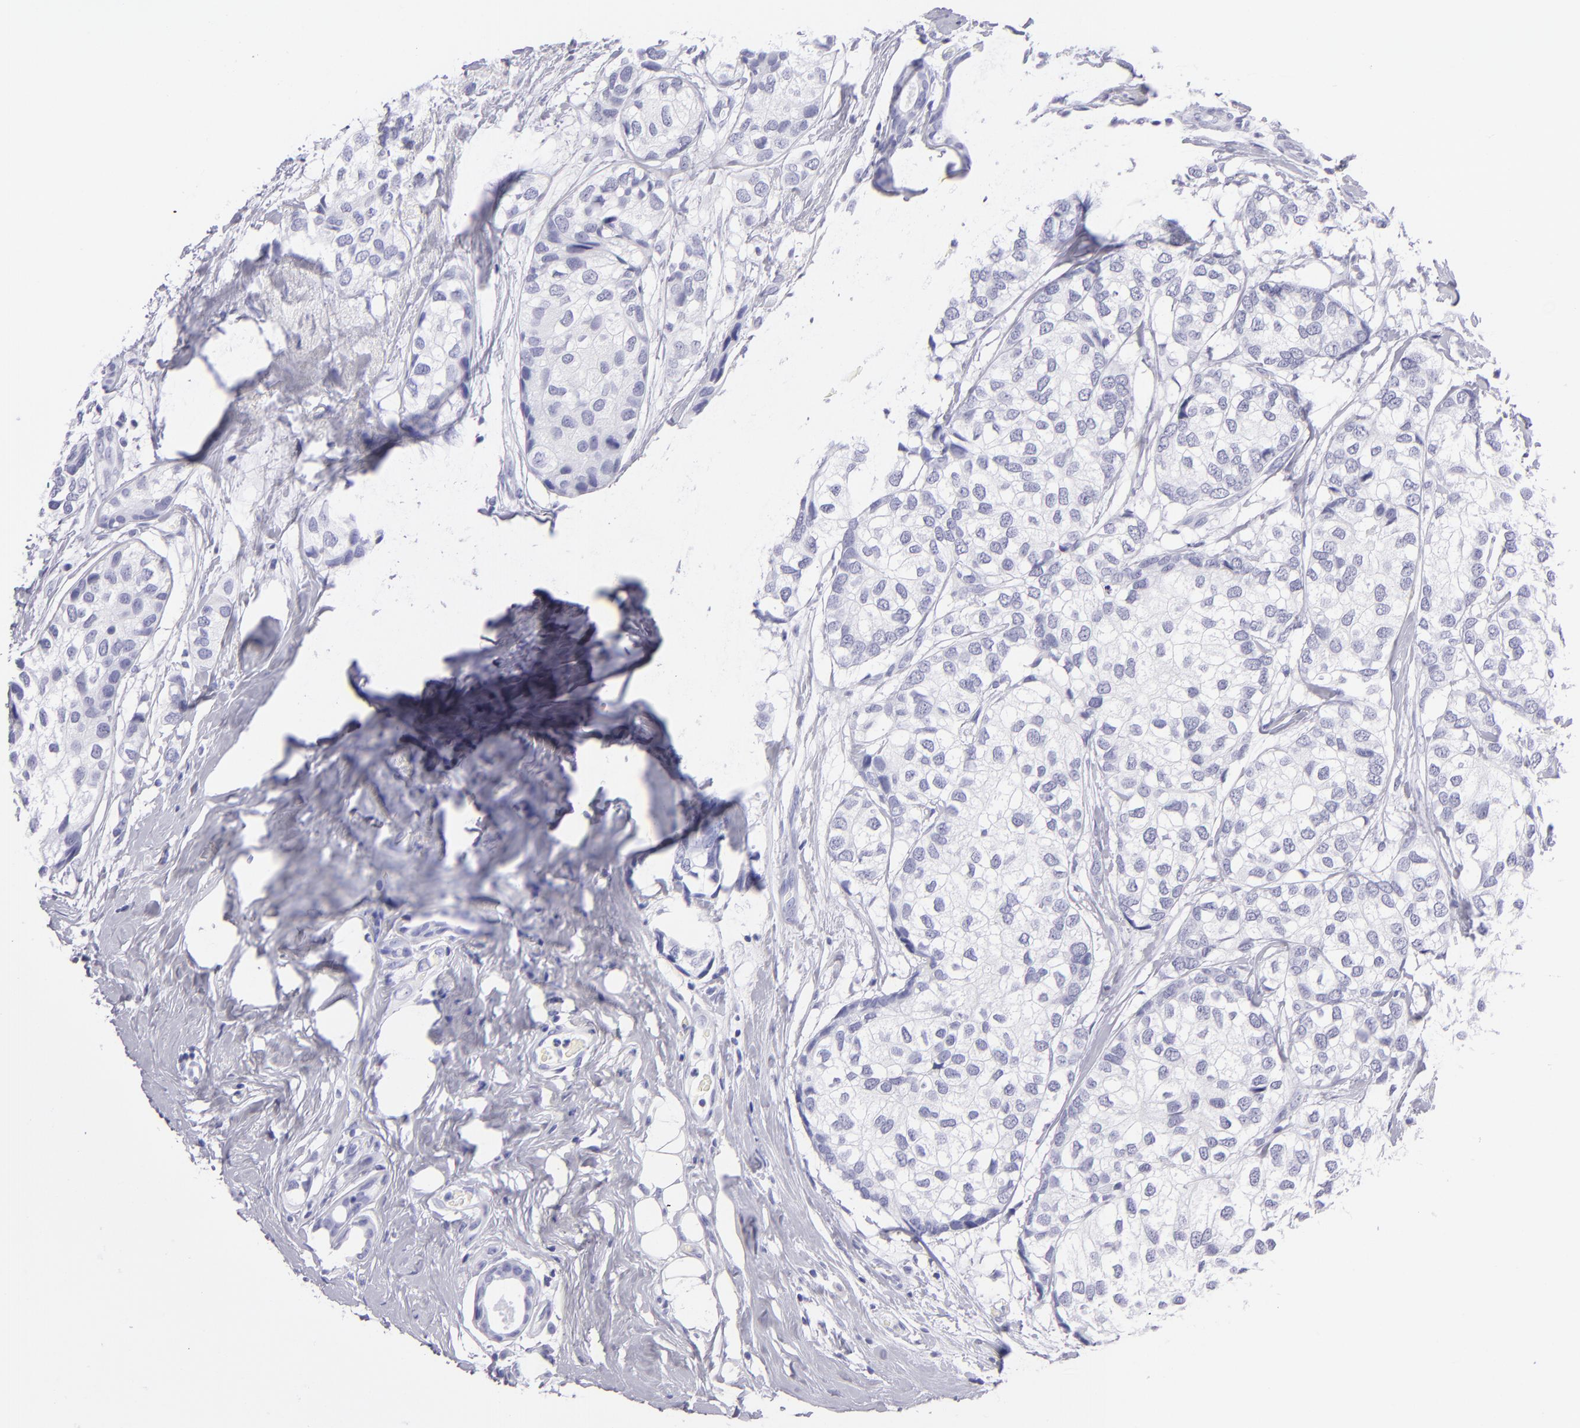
{"staining": {"intensity": "negative", "quantity": "none", "location": "none"}, "tissue": "breast cancer", "cell_type": "Tumor cells", "image_type": "cancer", "snomed": [{"axis": "morphology", "description": "Duct carcinoma"}, {"axis": "topography", "description": "Breast"}], "caption": "A high-resolution histopathology image shows immunohistochemistry staining of breast cancer, which exhibits no significant expression in tumor cells.", "gene": "PVALB", "patient": {"sex": "female", "age": 68}}